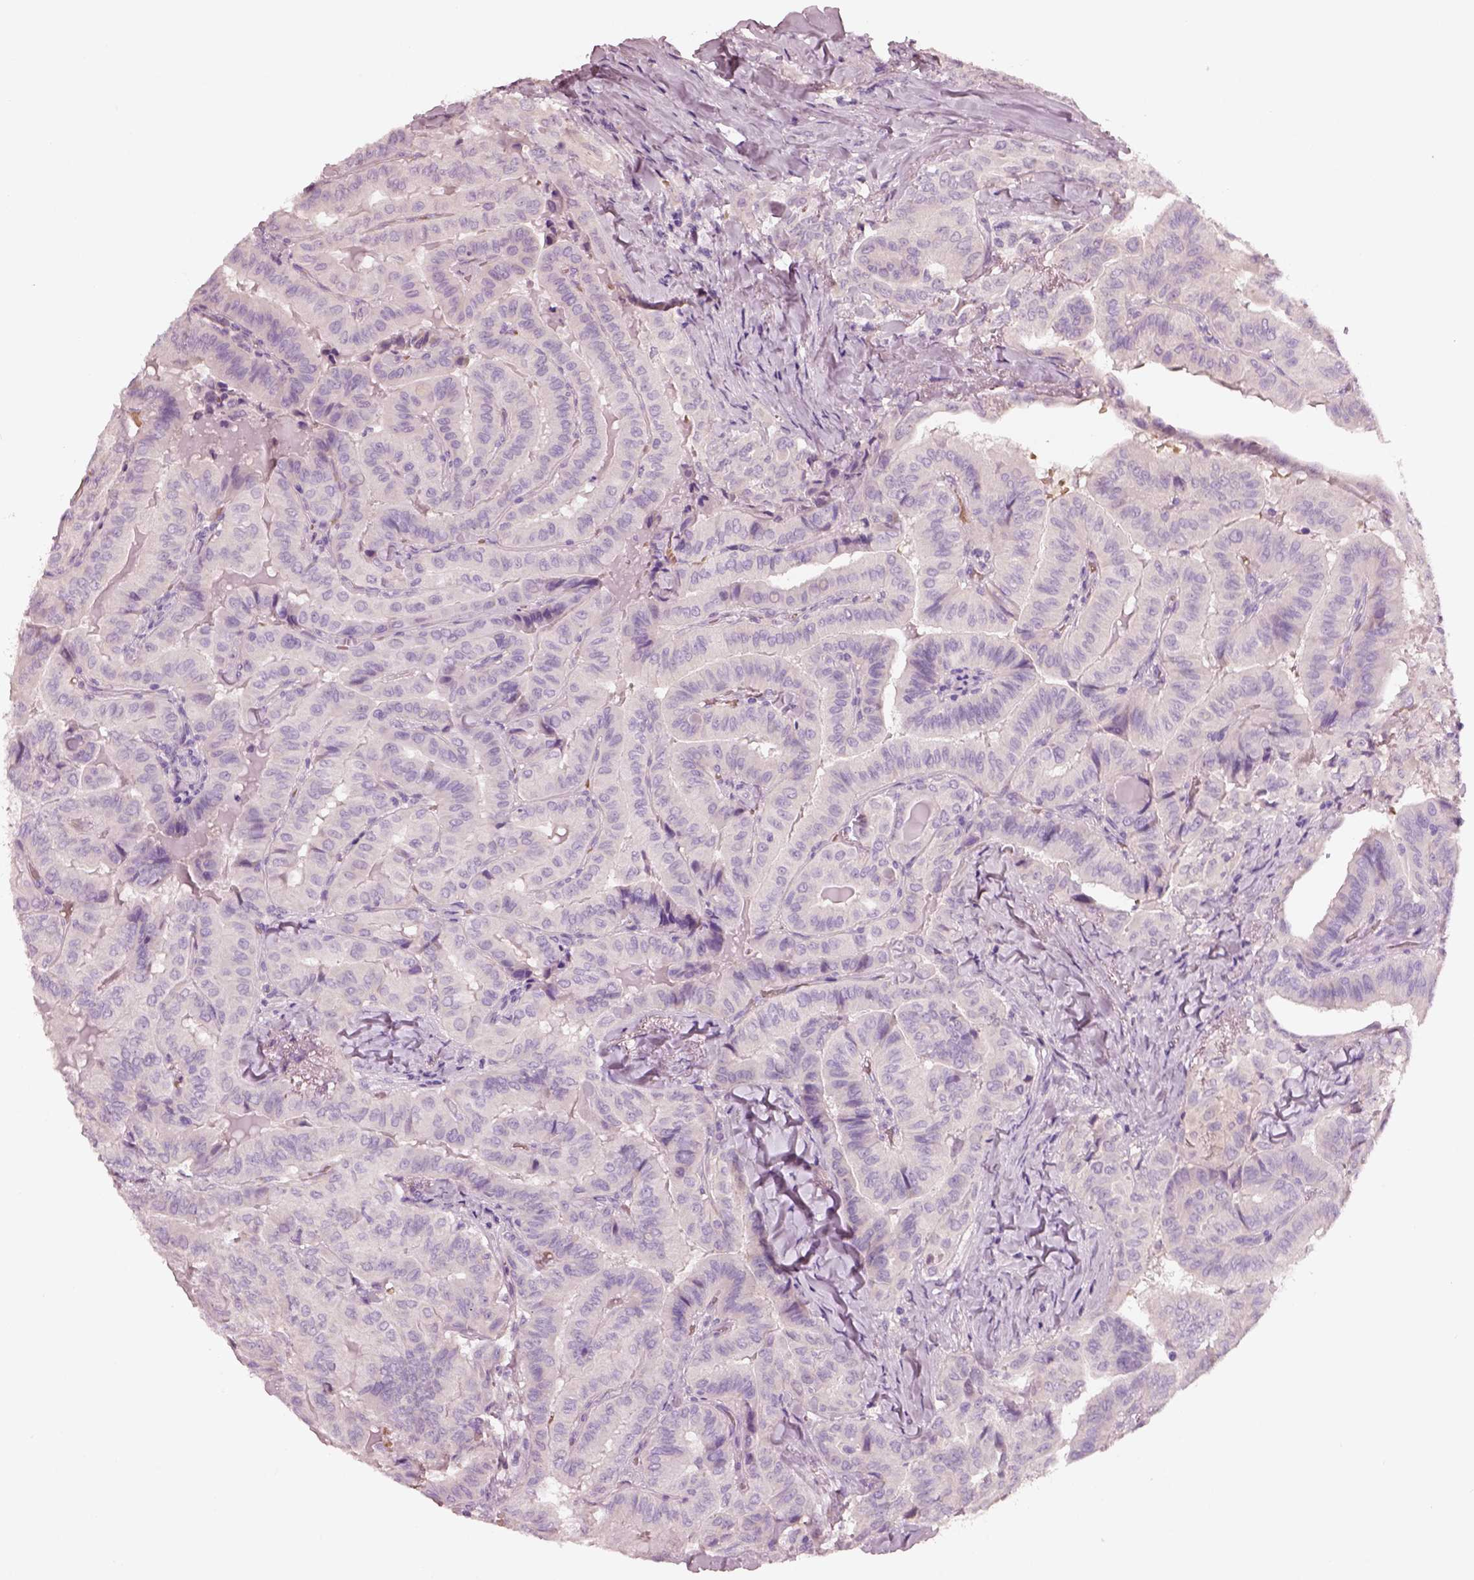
{"staining": {"intensity": "negative", "quantity": "none", "location": "none"}, "tissue": "thyroid cancer", "cell_type": "Tumor cells", "image_type": "cancer", "snomed": [{"axis": "morphology", "description": "Papillary adenocarcinoma, NOS"}, {"axis": "topography", "description": "Thyroid gland"}], "caption": "Thyroid papillary adenocarcinoma was stained to show a protein in brown. There is no significant expression in tumor cells.", "gene": "ELSPBP1", "patient": {"sex": "female", "age": 68}}